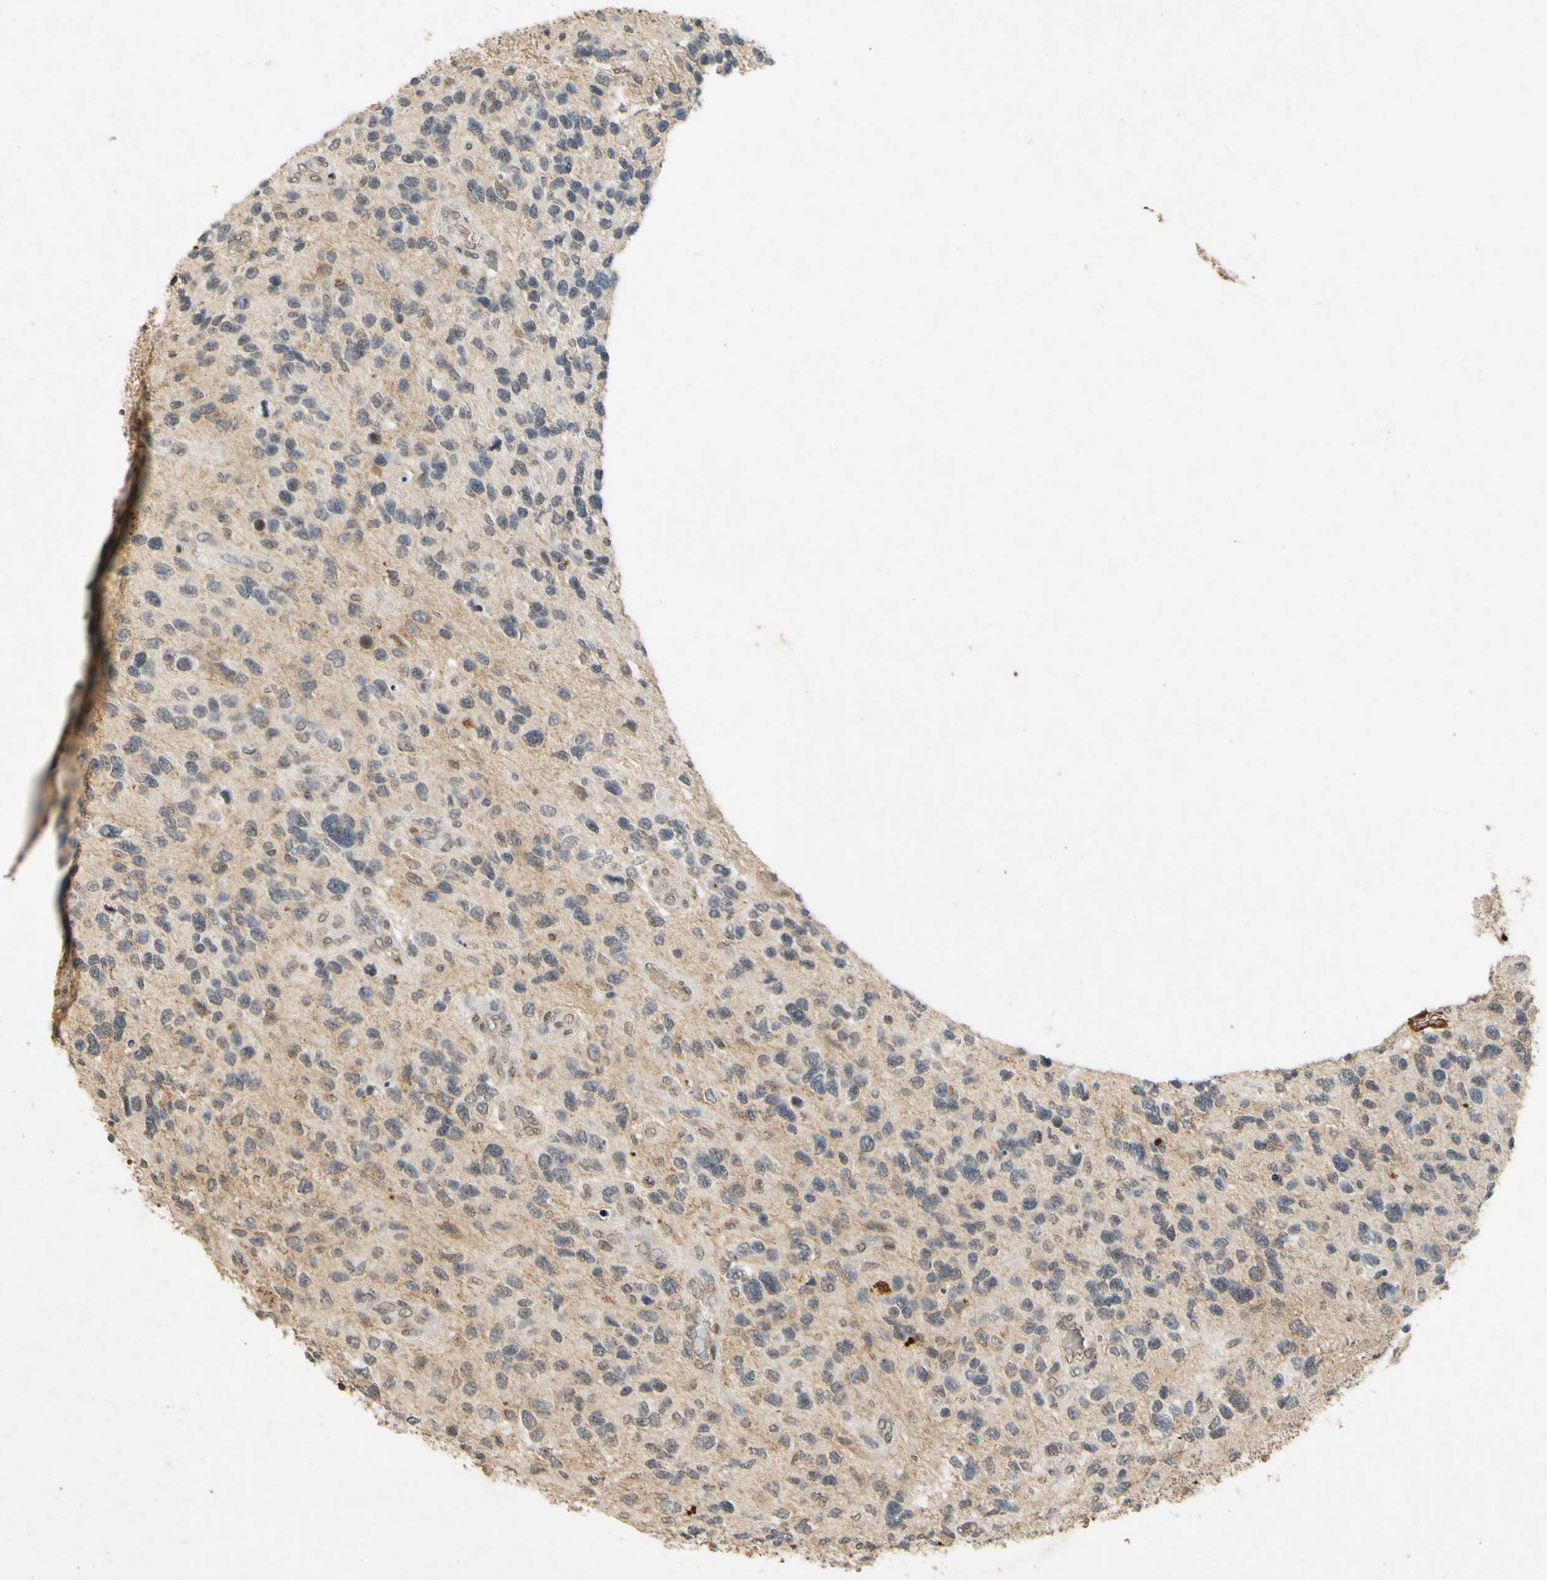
{"staining": {"intensity": "negative", "quantity": "none", "location": "none"}, "tissue": "glioma", "cell_type": "Tumor cells", "image_type": "cancer", "snomed": [{"axis": "morphology", "description": "Glioma, malignant, High grade"}, {"axis": "topography", "description": "Brain"}], "caption": "This is a photomicrograph of IHC staining of malignant glioma (high-grade), which shows no expression in tumor cells. Brightfield microscopy of immunohistochemistry (IHC) stained with DAB (brown) and hematoxylin (blue), captured at high magnification.", "gene": "CP", "patient": {"sex": "female", "age": 58}}